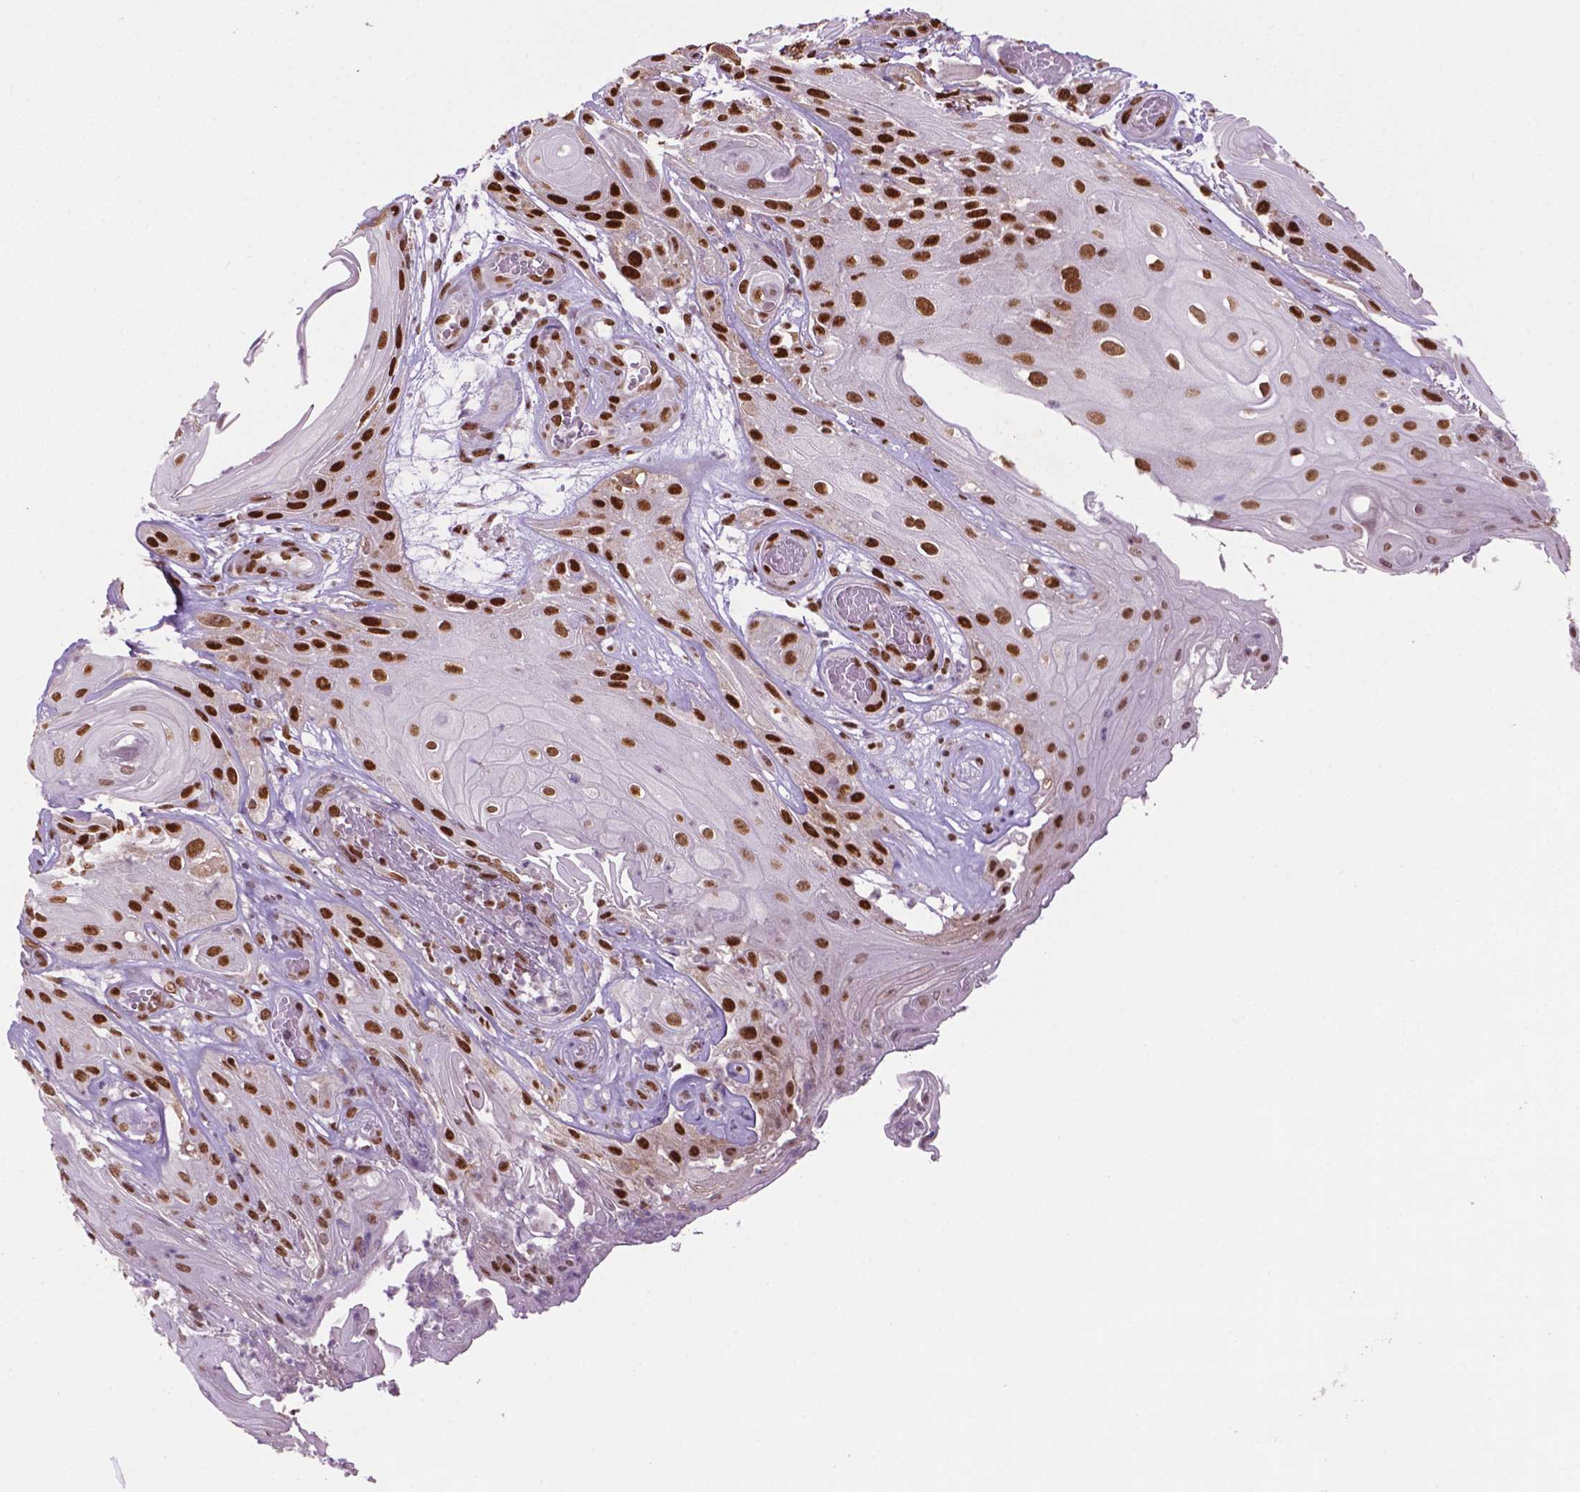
{"staining": {"intensity": "moderate", "quantity": "25%-75%", "location": "nuclear"}, "tissue": "skin cancer", "cell_type": "Tumor cells", "image_type": "cancer", "snomed": [{"axis": "morphology", "description": "Squamous cell carcinoma, NOS"}, {"axis": "topography", "description": "Skin"}], "caption": "Protein expression analysis of human squamous cell carcinoma (skin) reveals moderate nuclear expression in approximately 25%-75% of tumor cells.", "gene": "MLH1", "patient": {"sex": "male", "age": 62}}